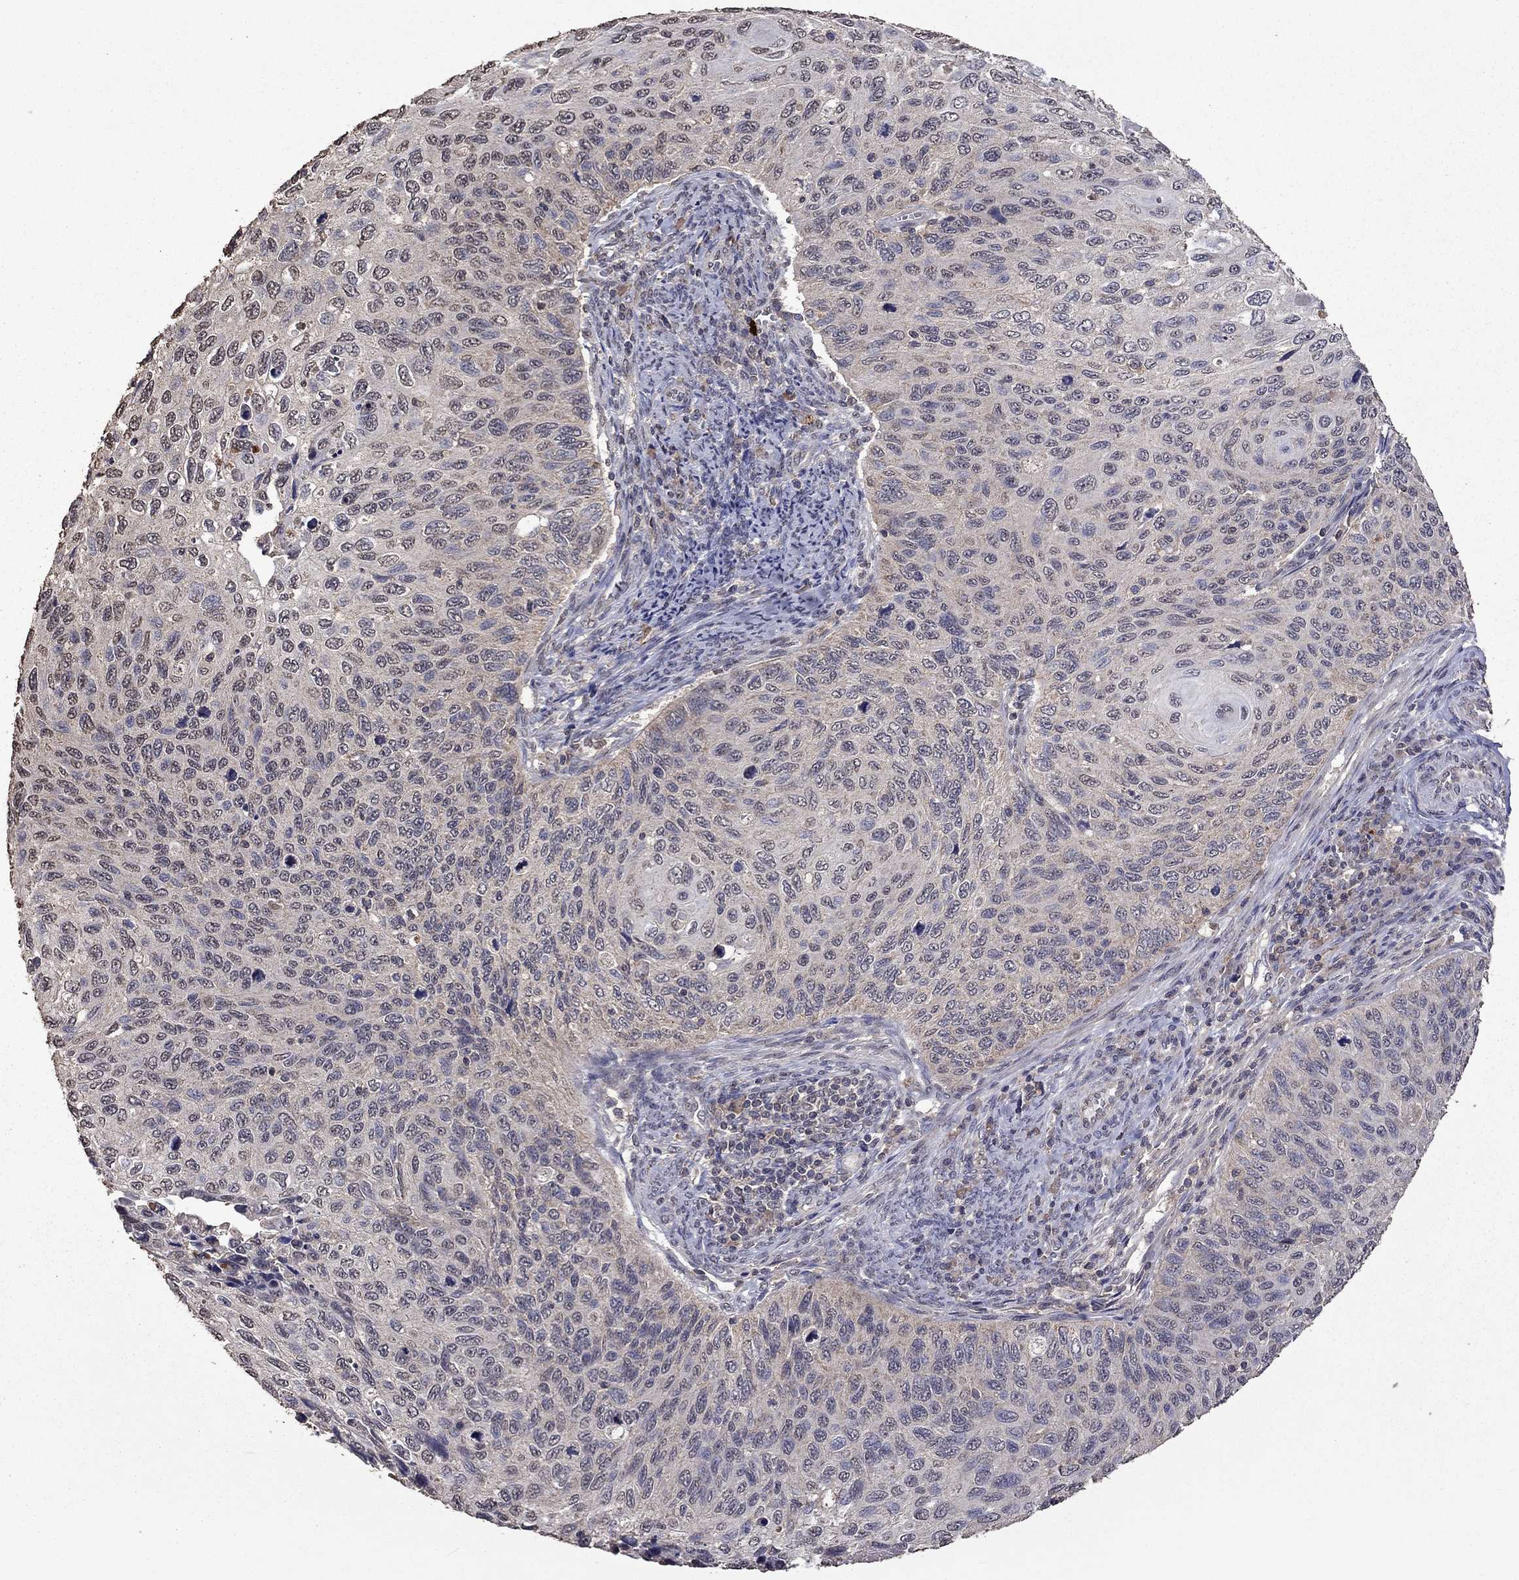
{"staining": {"intensity": "negative", "quantity": "none", "location": "none"}, "tissue": "cervical cancer", "cell_type": "Tumor cells", "image_type": "cancer", "snomed": [{"axis": "morphology", "description": "Squamous cell carcinoma, NOS"}, {"axis": "topography", "description": "Cervix"}], "caption": "Tumor cells are negative for brown protein staining in cervical squamous cell carcinoma.", "gene": "SERPINA5", "patient": {"sex": "female", "age": 70}}